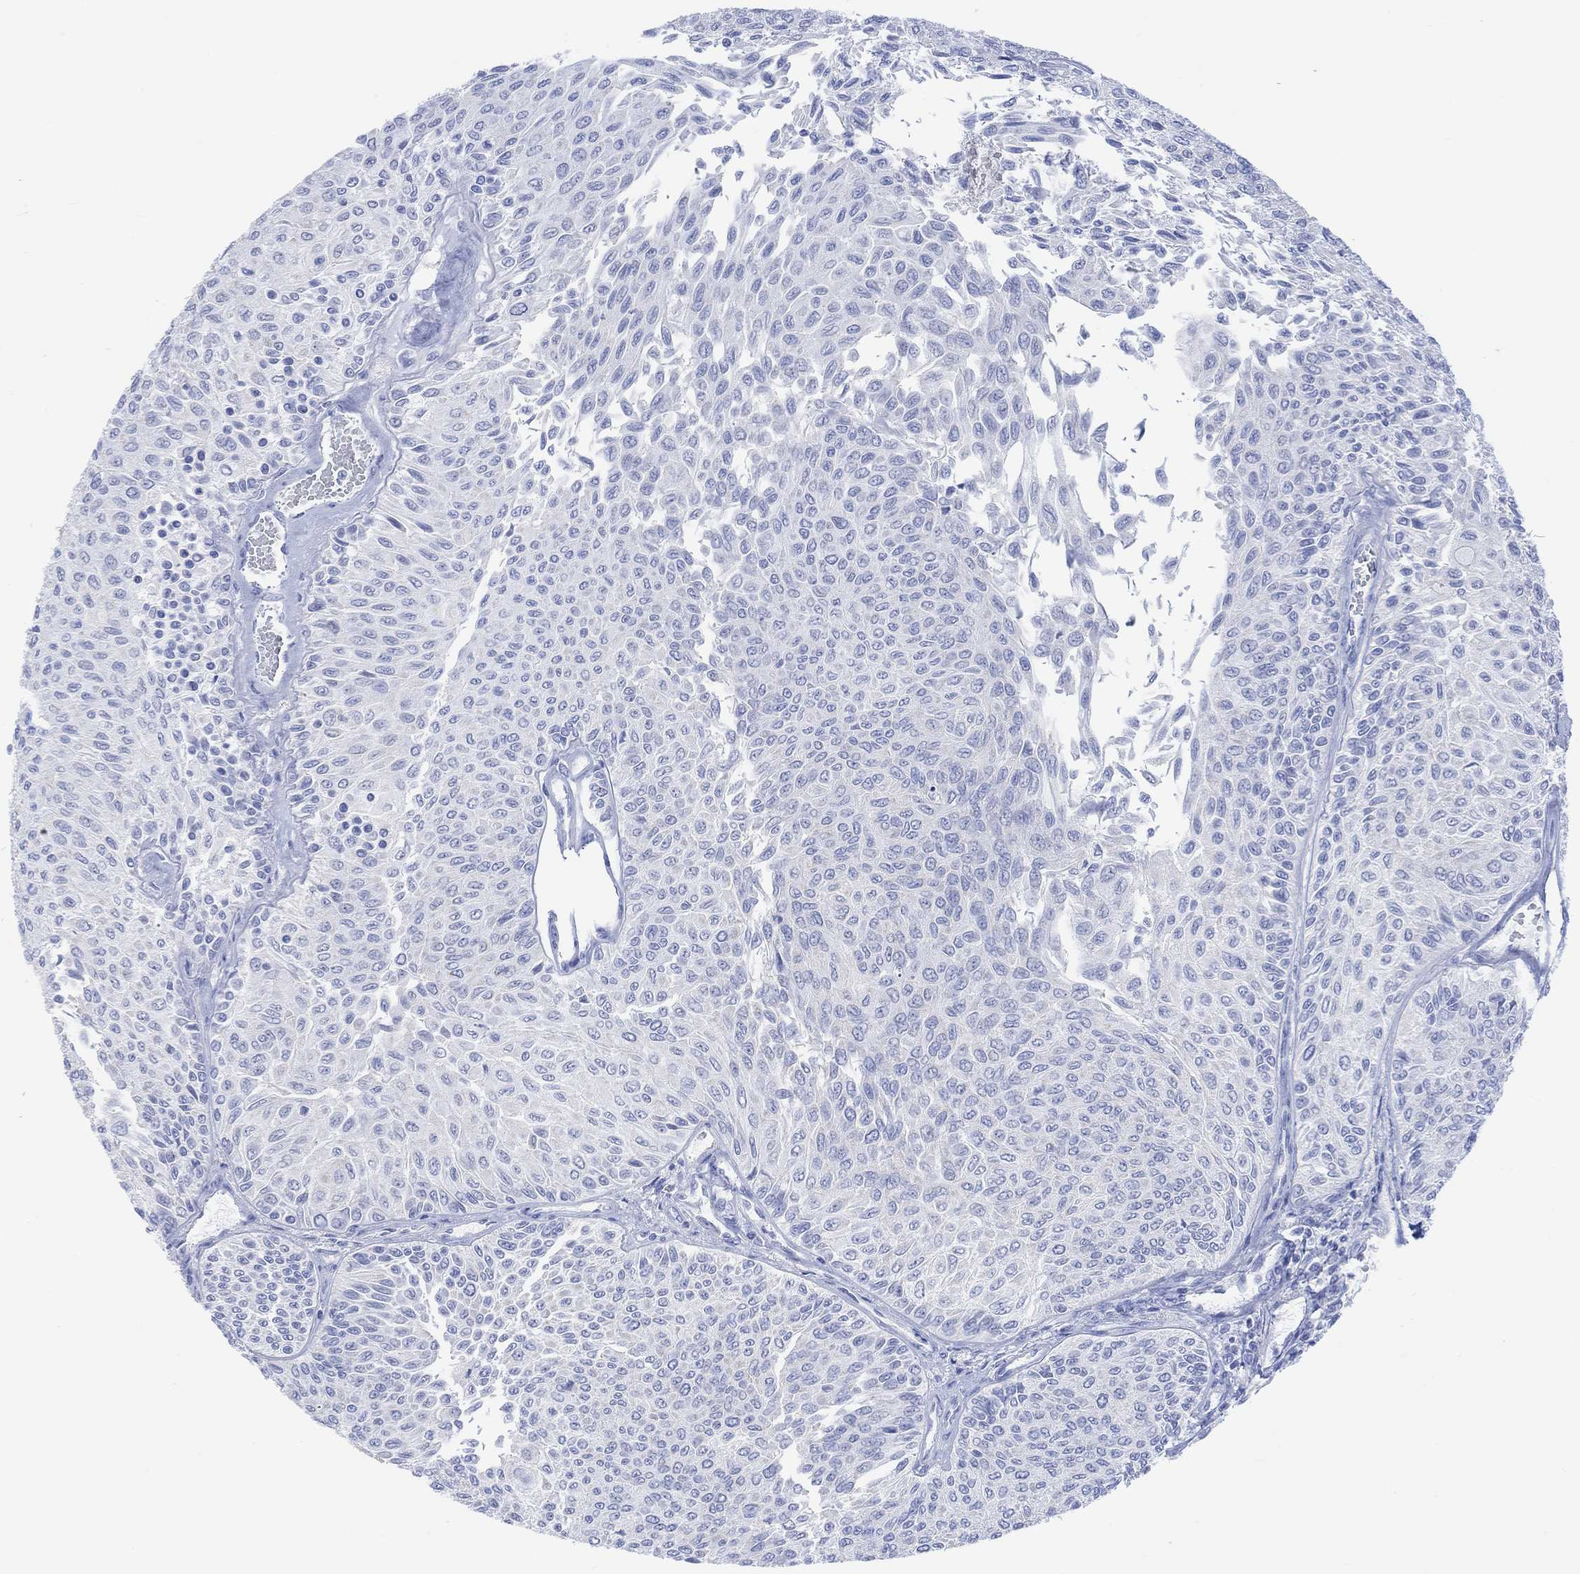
{"staining": {"intensity": "negative", "quantity": "none", "location": "none"}, "tissue": "urothelial cancer", "cell_type": "Tumor cells", "image_type": "cancer", "snomed": [{"axis": "morphology", "description": "Urothelial carcinoma, Low grade"}, {"axis": "topography", "description": "Ureter, NOS"}, {"axis": "topography", "description": "Urinary bladder"}], "caption": "Tumor cells show no significant protein expression in urothelial cancer. (DAB (3,3'-diaminobenzidine) immunohistochemistry (IHC), high magnification).", "gene": "CALCA", "patient": {"sex": "male", "age": 78}}